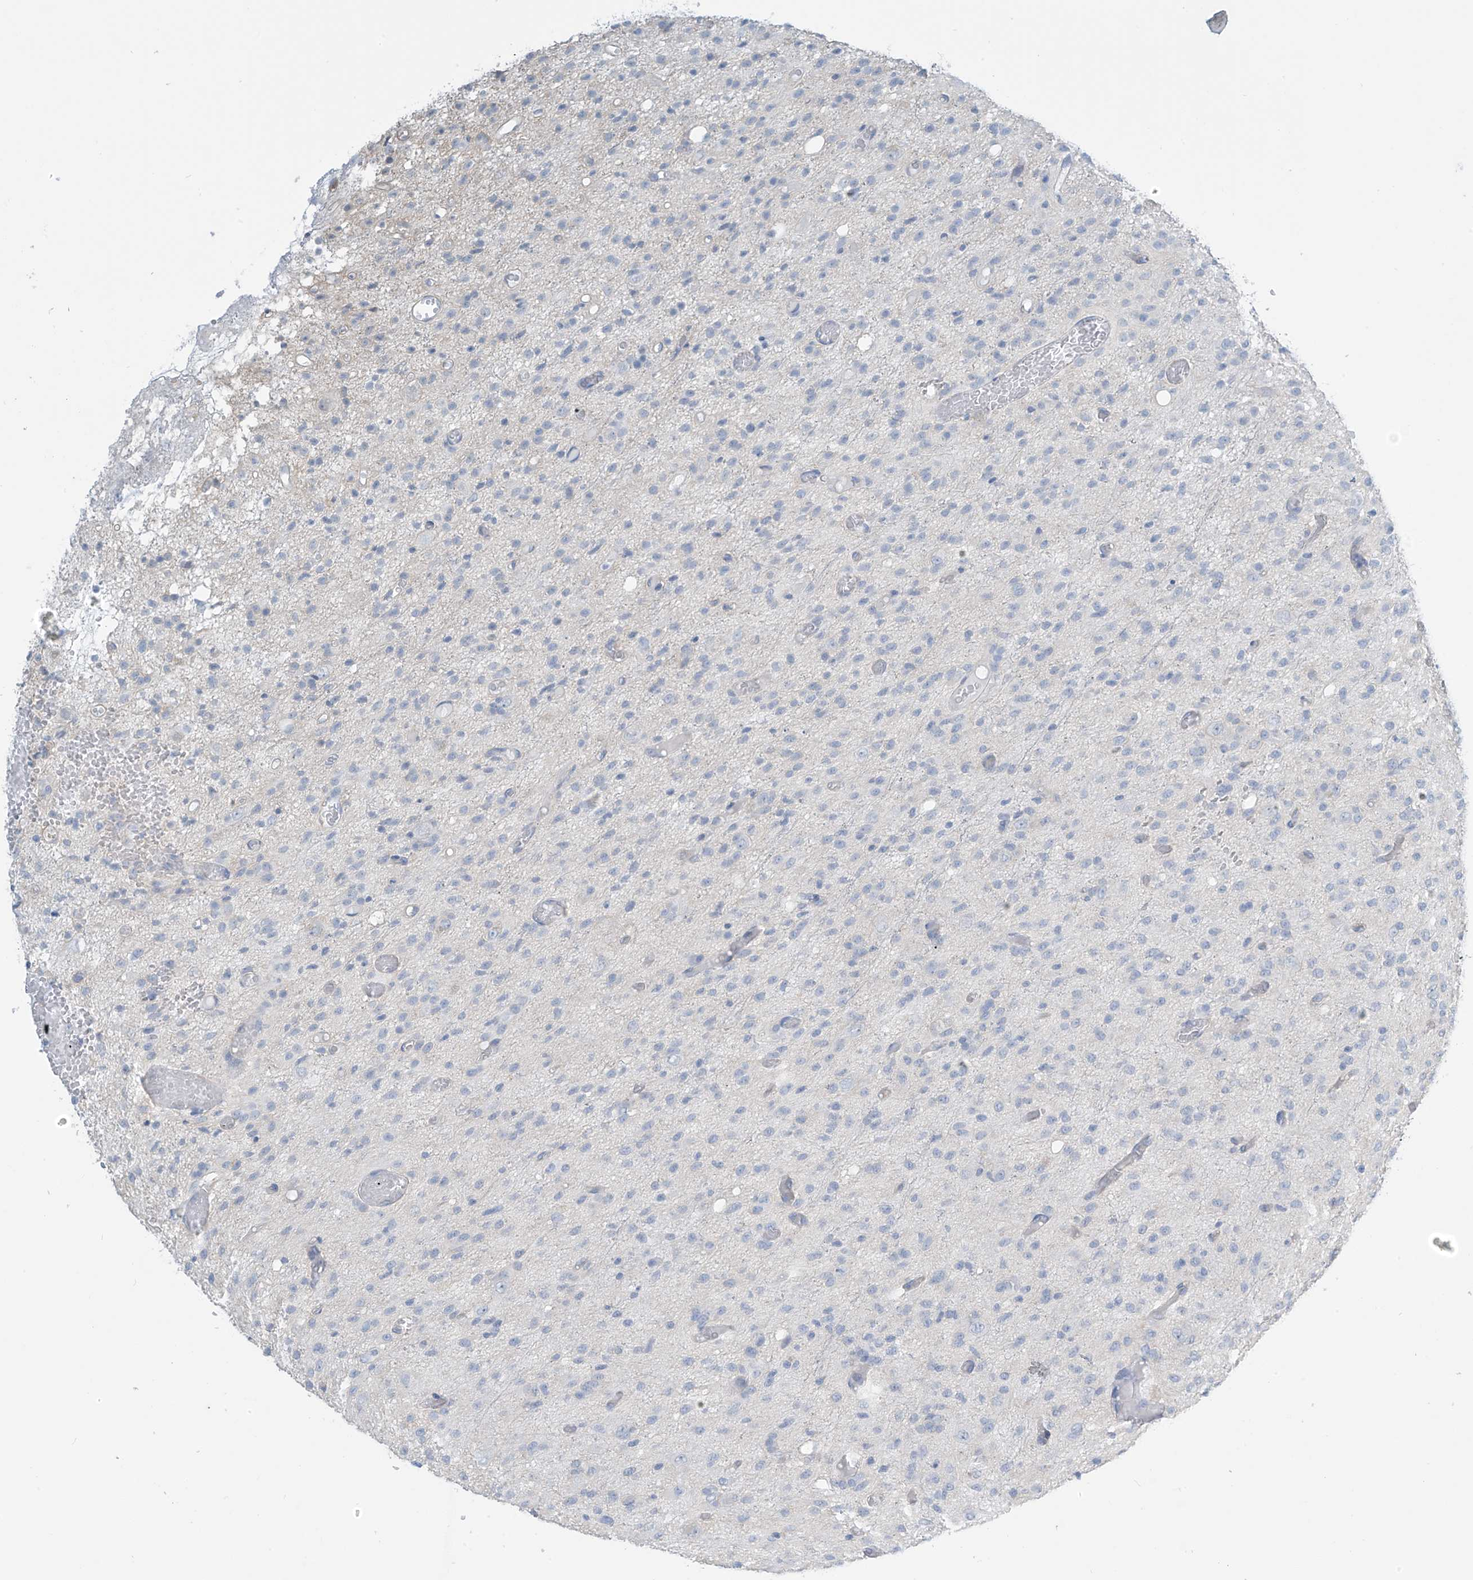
{"staining": {"intensity": "negative", "quantity": "none", "location": "none"}, "tissue": "glioma", "cell_type": "Tumor cells", "image_type": "cancer", "snomed": [{"axis": "morphology", "description": "Glioma, malignant, High grade"}, {"axis": "topography", "description": "Brain"}], "caption": "This is a micrograph of immunohistochemistry (IHC) staining of malignant high-grade glioma, which shows no staining in tumor cells.", "gene": "ZNF846", "patient": {"sex": "female", "age": 59}}